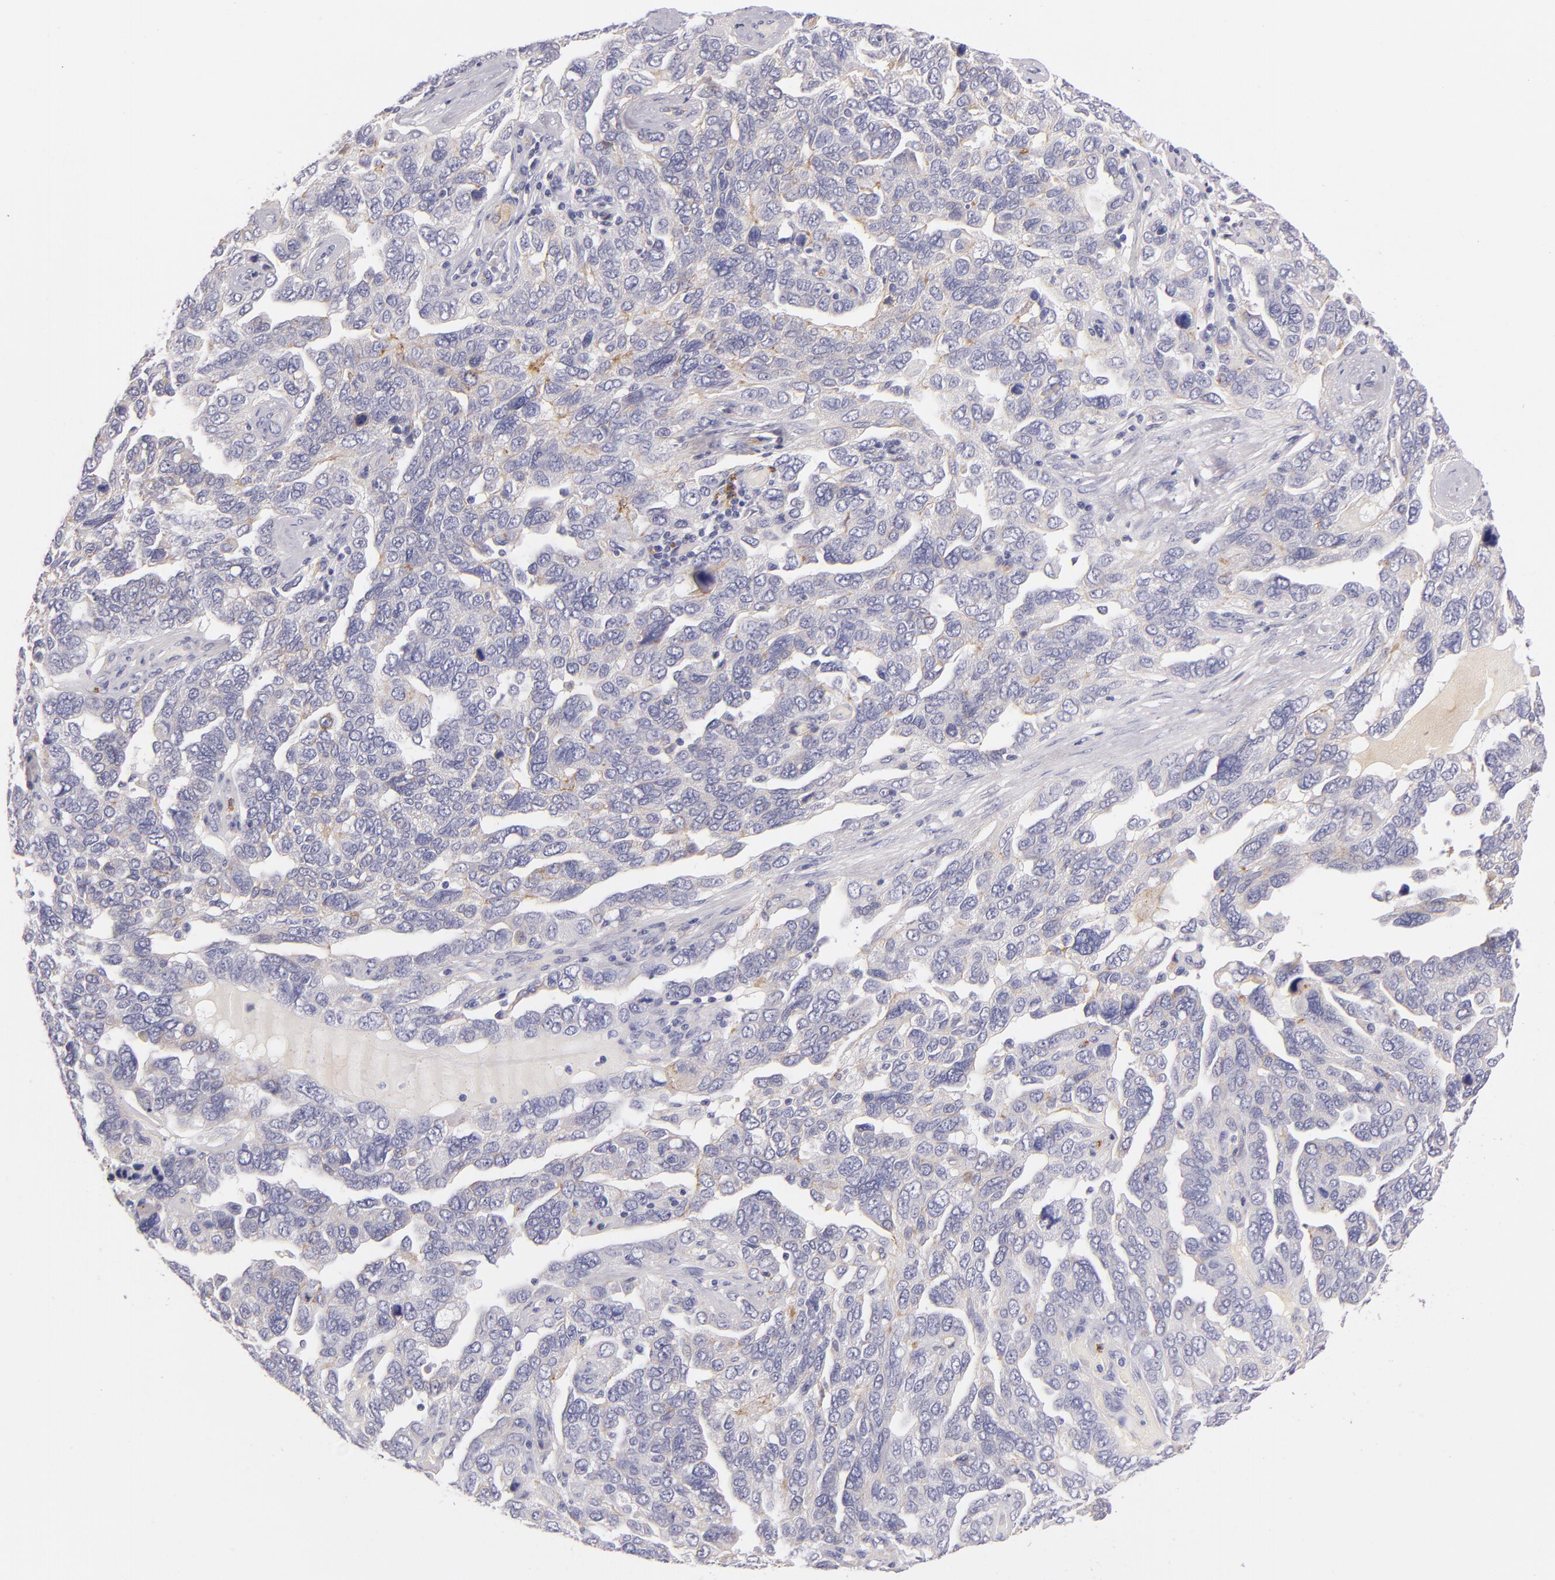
{"staining": {"intensity": "weak", "quantity": "<25%", "location": "cytoplasmic/membranous"}, "tissue": "ovarian cancer", "cell_type": "Tumor cells", "image_type": "cancer", "snomed": [{"axis": "morphology", "description": "Cystadenocarcinoma, serous, NOS"}, {"axis": "topography", "description": "Ovary"}], "caption": "Immunohistochemical staining of ovarian serous cystadenocarcinoma demonstrates no significant positivity in tumor cells.", "gene": "CDH3", "patient": {"sex": "female", "age": 64}}